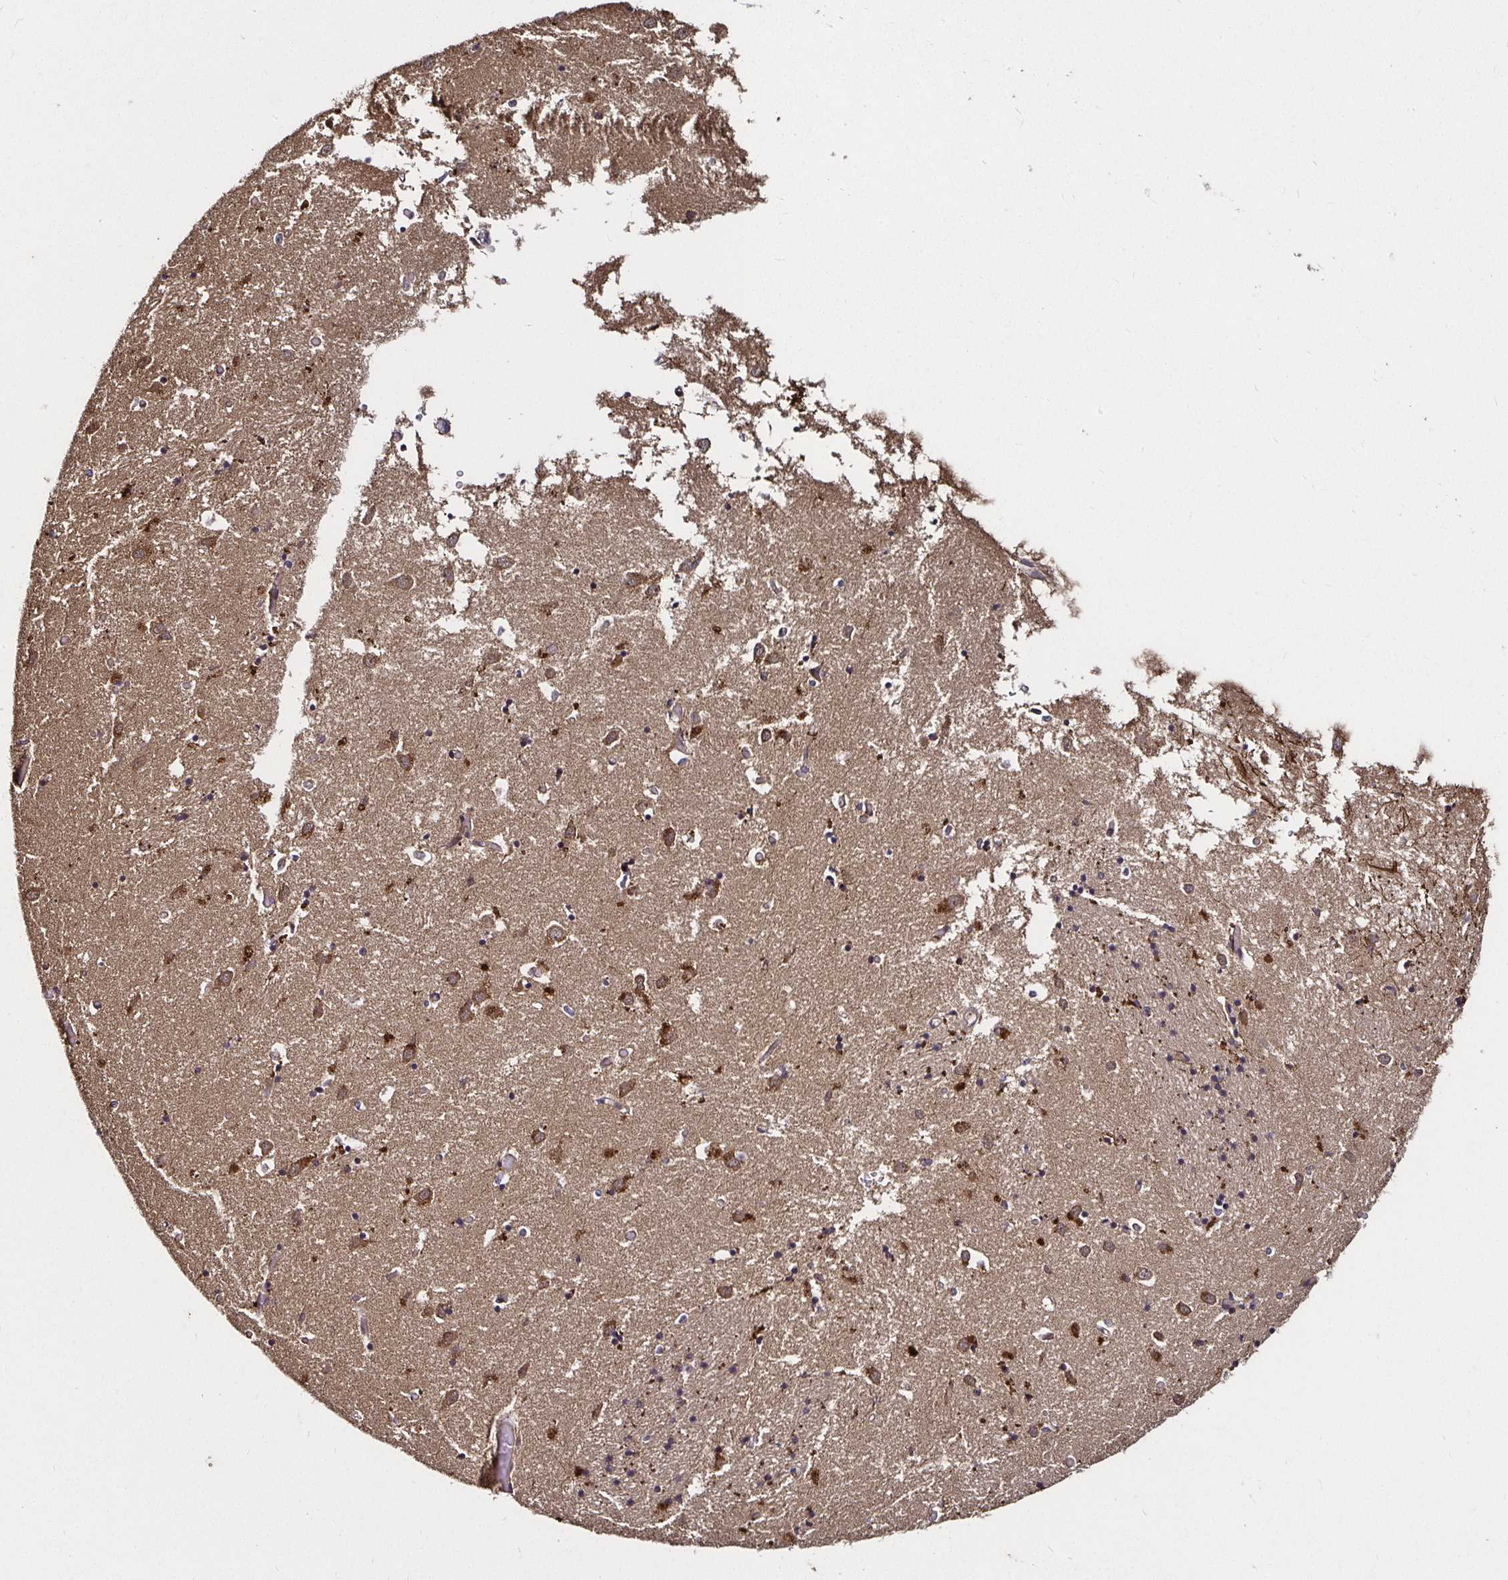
{"staining": {"intensity": "moderate", "quantity": "25%-75%", "location": "cytoplasmic/membranous"}, "tissue": "caudate", "cell_type": "Glial cells", "image_type": "normal", "snomed": [{"axis": "morphology", "description": "Normal tissue, NOS"}, {"axis": "topography", "description": "Lateral ventricle wall"}], "caption": "Caudate stained for a protein demonstrates moderate cytoplasmic/membranous positivity in glial cells. (DAB = brown stain, brightfield microscopy at high magnification).", "gene": "SMYD3", "patient": {"sex": "male", "age": 70}}